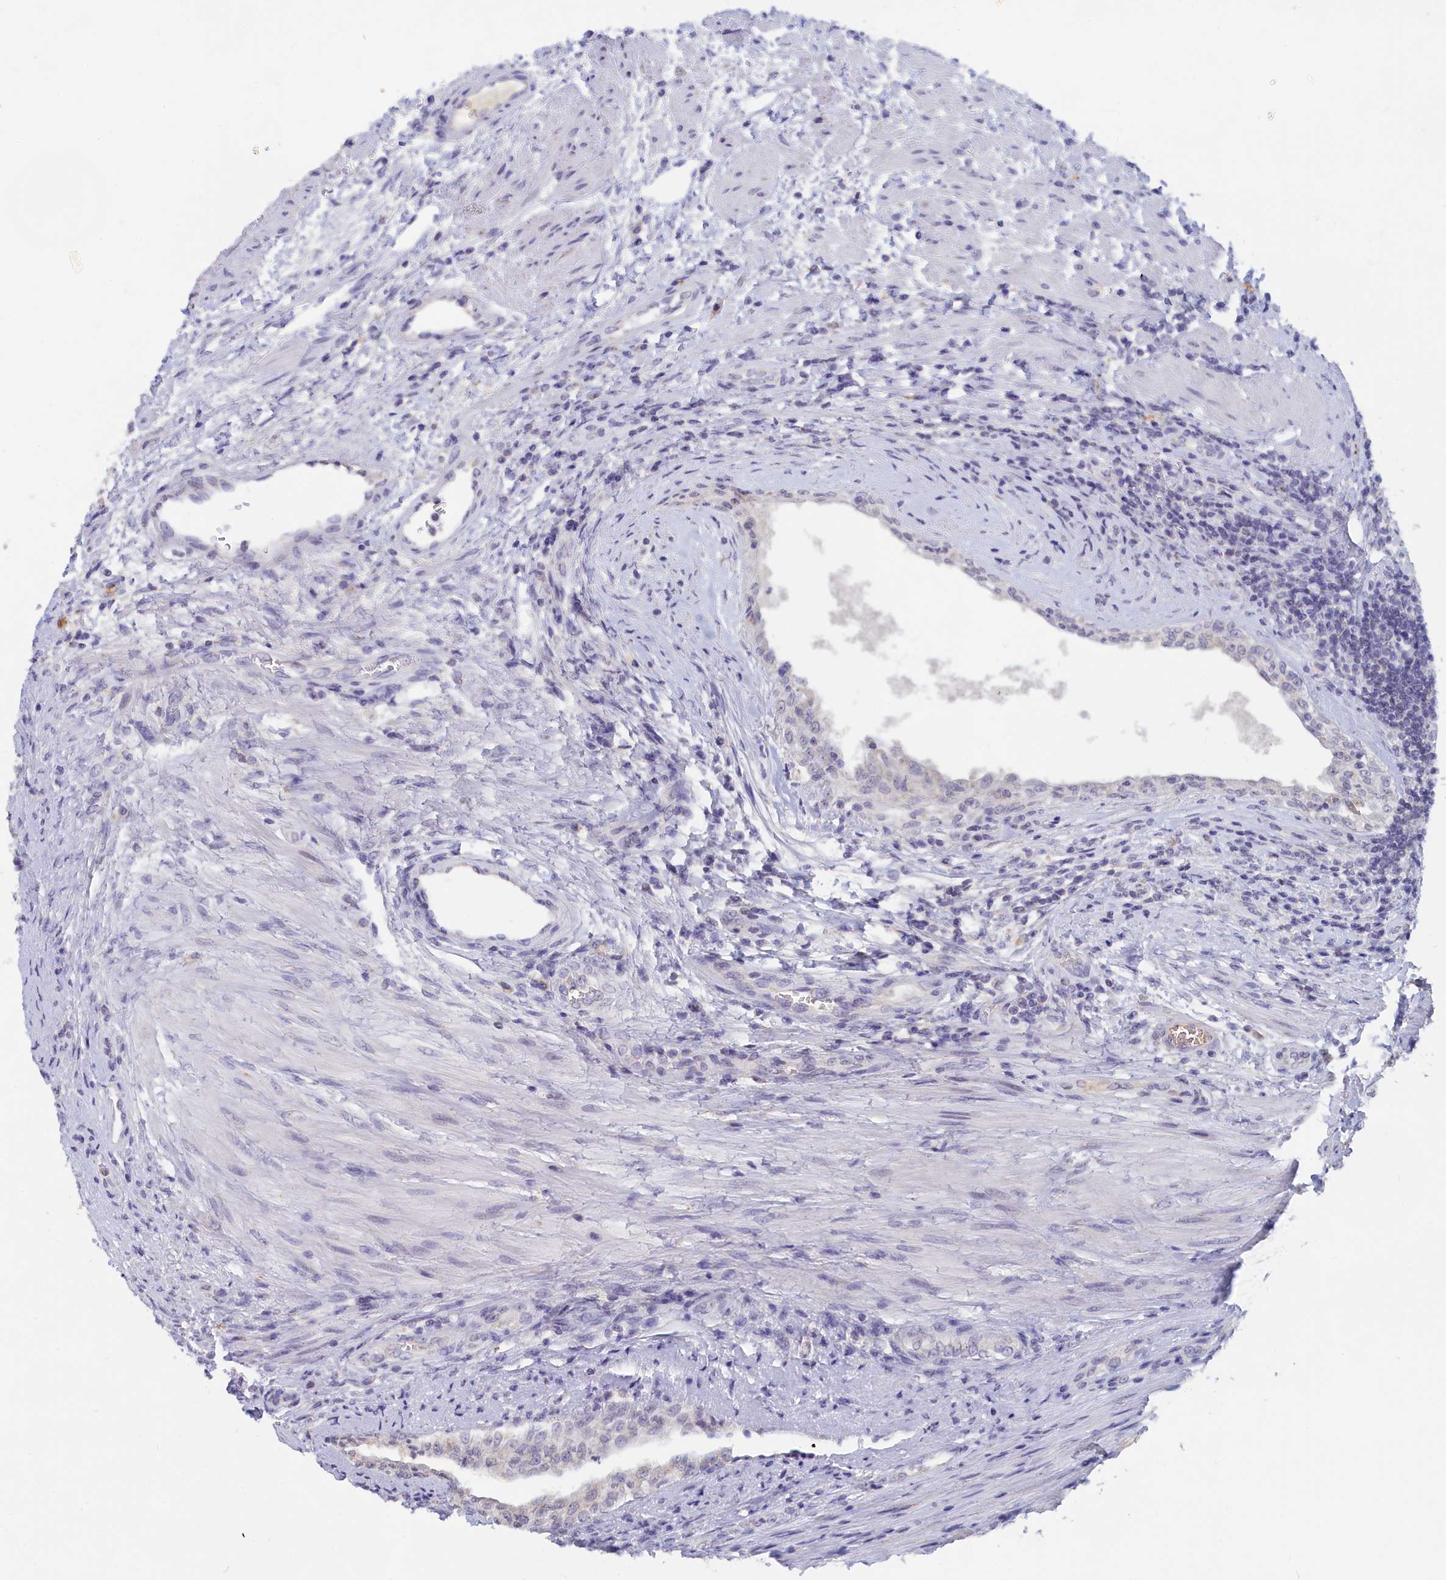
{"staining": {"intensity": "weak", "quantity": "<25%", "location": "cytoplasmic/membranous"}, "tissue": "prostate", "cell_type": "Glandular cells", "image_type": "normal", "snomed": [{"axis": "morphology", "description": "Normal tissue, NOS"}, {"axis": "topography", "description": "Prostate"}], "caption": "Protein analysis of benign prostate demonstrates no significant expression in glandular cells. (DAB (3,3'-diaminobenzidine) immunohistochemistry, high magnification).", "gene": "LRIF1", "patient": {"sex": "male", "age": 76}}